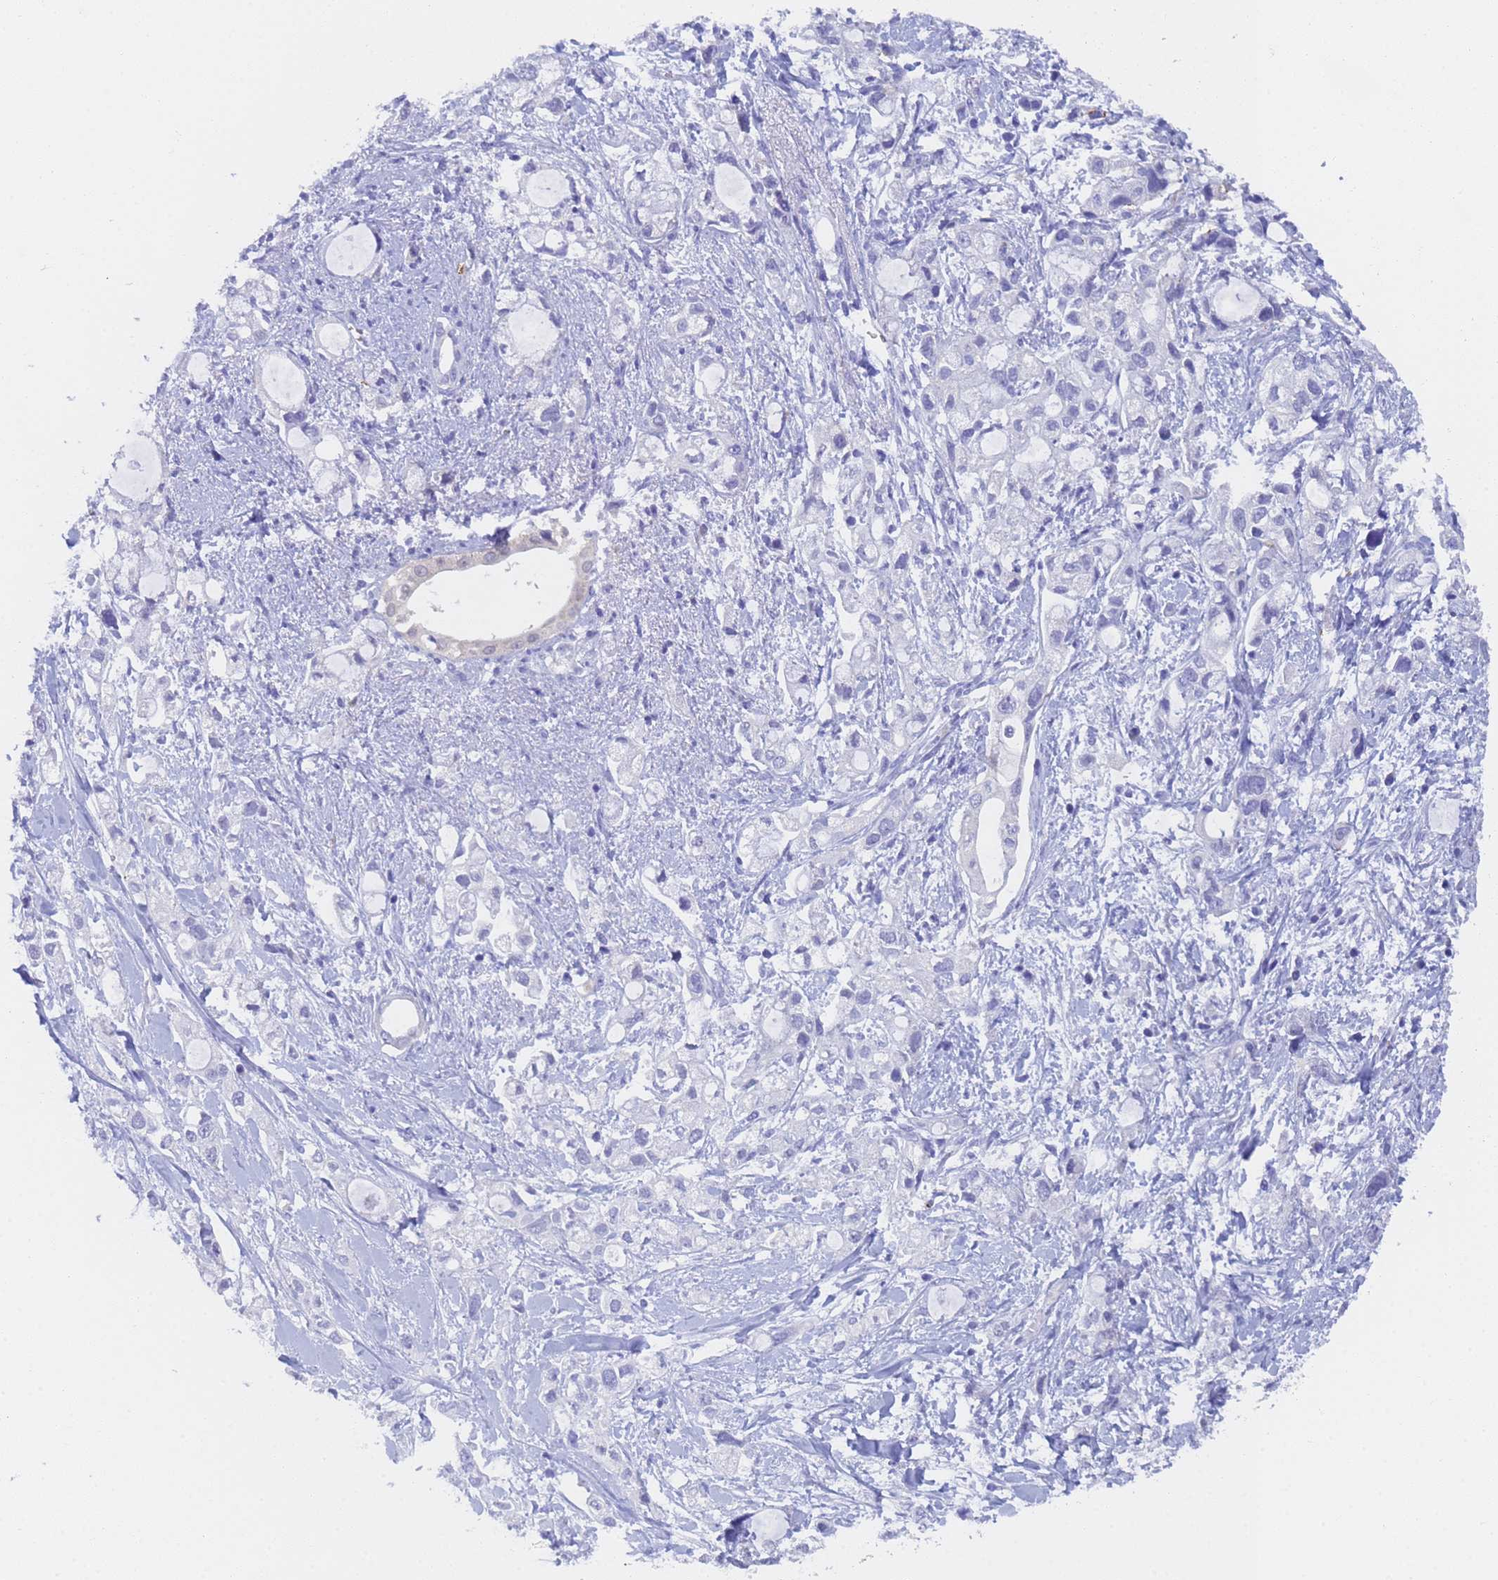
{"staining": {"intensity": "negative", "quantity": "none", "location": "none"}, "tissue": "pancreatic cancer", "cell_type": "Tumor cells", "image_type": "cancer", "snomed": [{"axis": "morphology", "description": "Adenocarcinoma, NOS"}, {"axis": "topography", "description": "Pancreas"}], "caption": "Human pancreatic adenocarcinoma stained for a protein using immunohistochemistry displays no staining in tumor cells.", "gene": "STATH", "patient": {"sex": "female", "age": 56}}